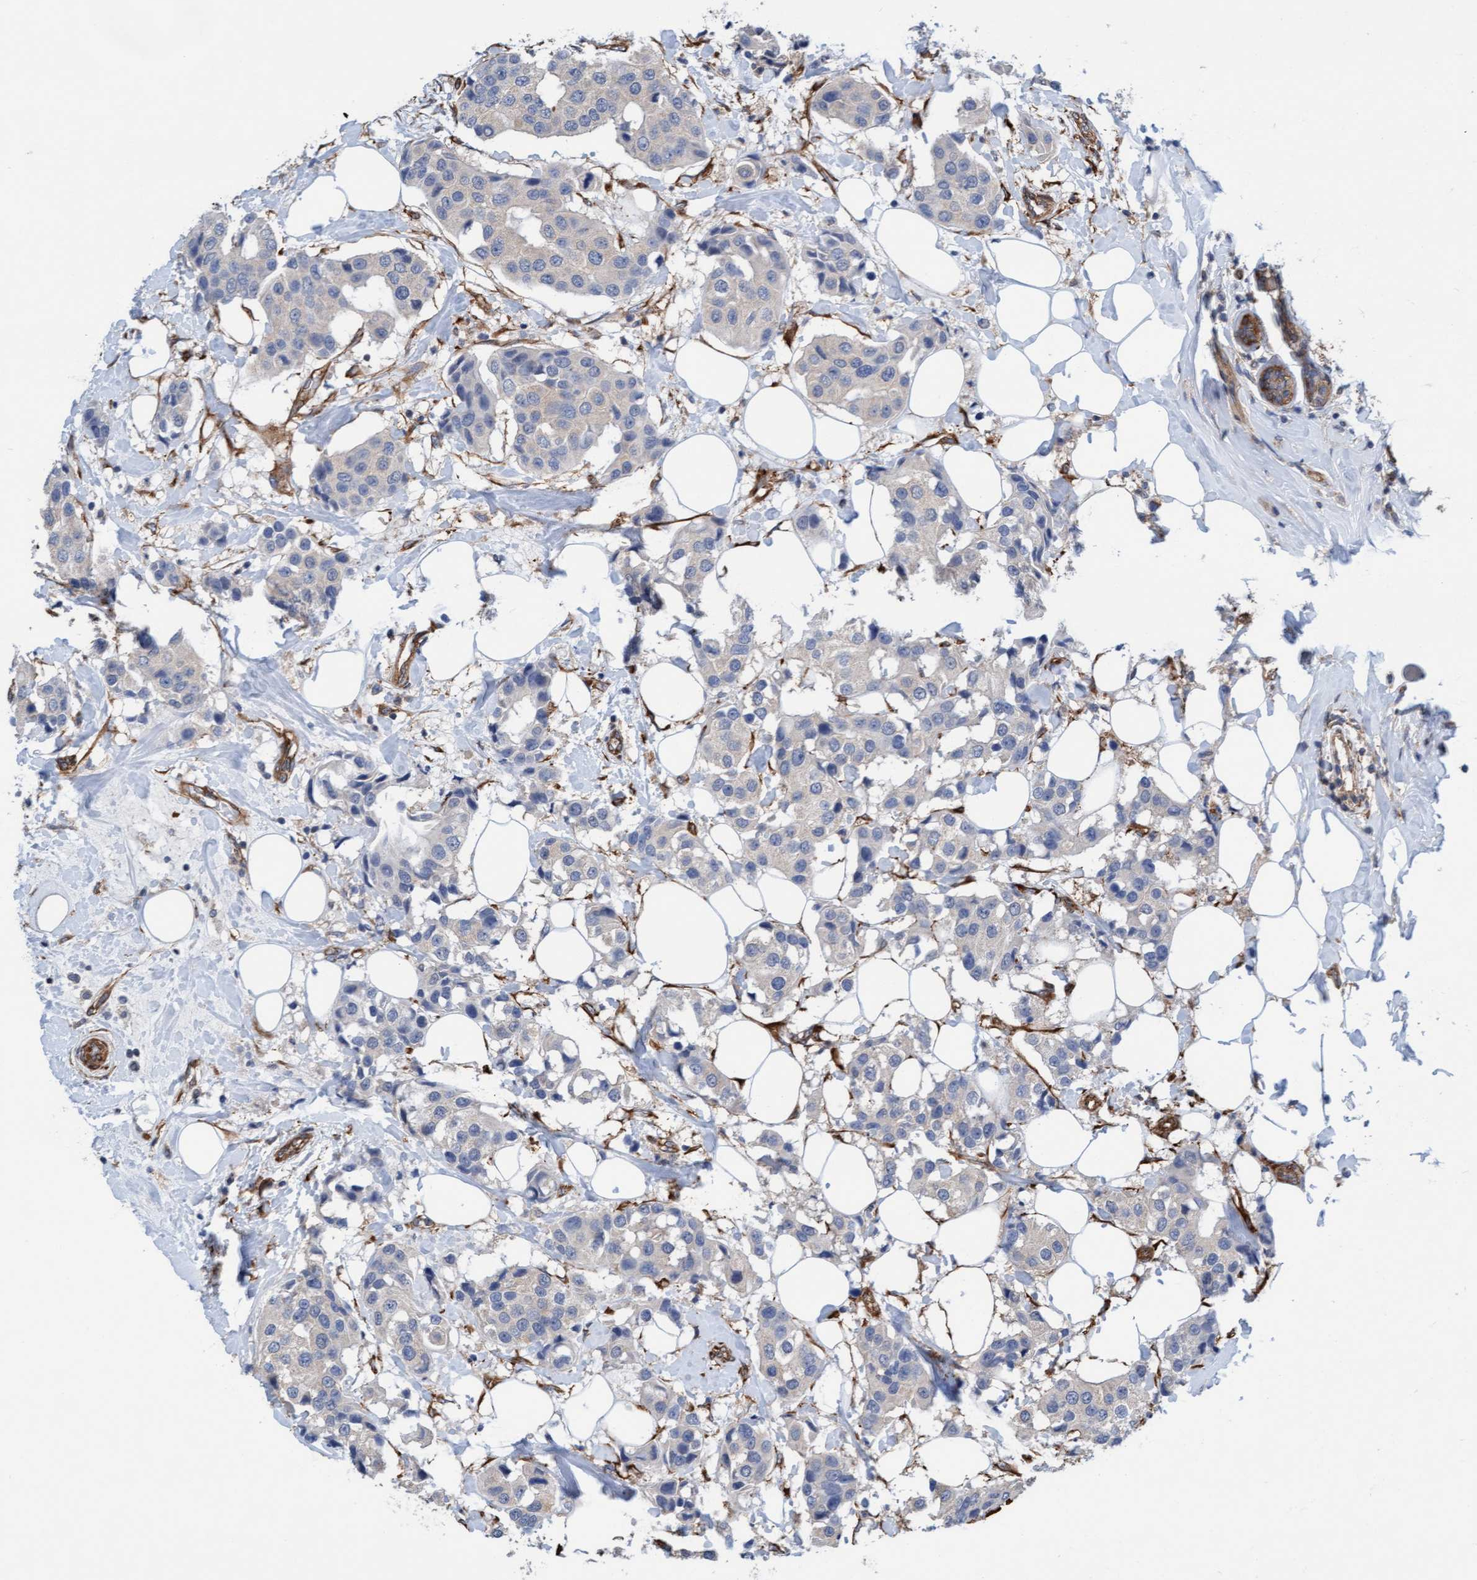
{"staining": {"intensity": "negative", "quantity": "none", "location": "none"}, "tissue": "breast cancer", "cell_type": "Tumor cells", "image_type": "cancer", "snomed": [{"axis": "morphology", "description": "Normal tissue, NOS"}, {"axis": "morphology", "description": "Duct carcinoma"}, {"axis": "topography", "description": "Breast"}], "caption": "An immunohistochemistry (IHC) micrograph of breast cancer (invasive ductal carcinoma) is shown. There is no staining in tumor cells of breast cancer (invasive ductal carcinoma).", "gene": "FMNL3", "patient": {"sex": "female", "age": 39}}